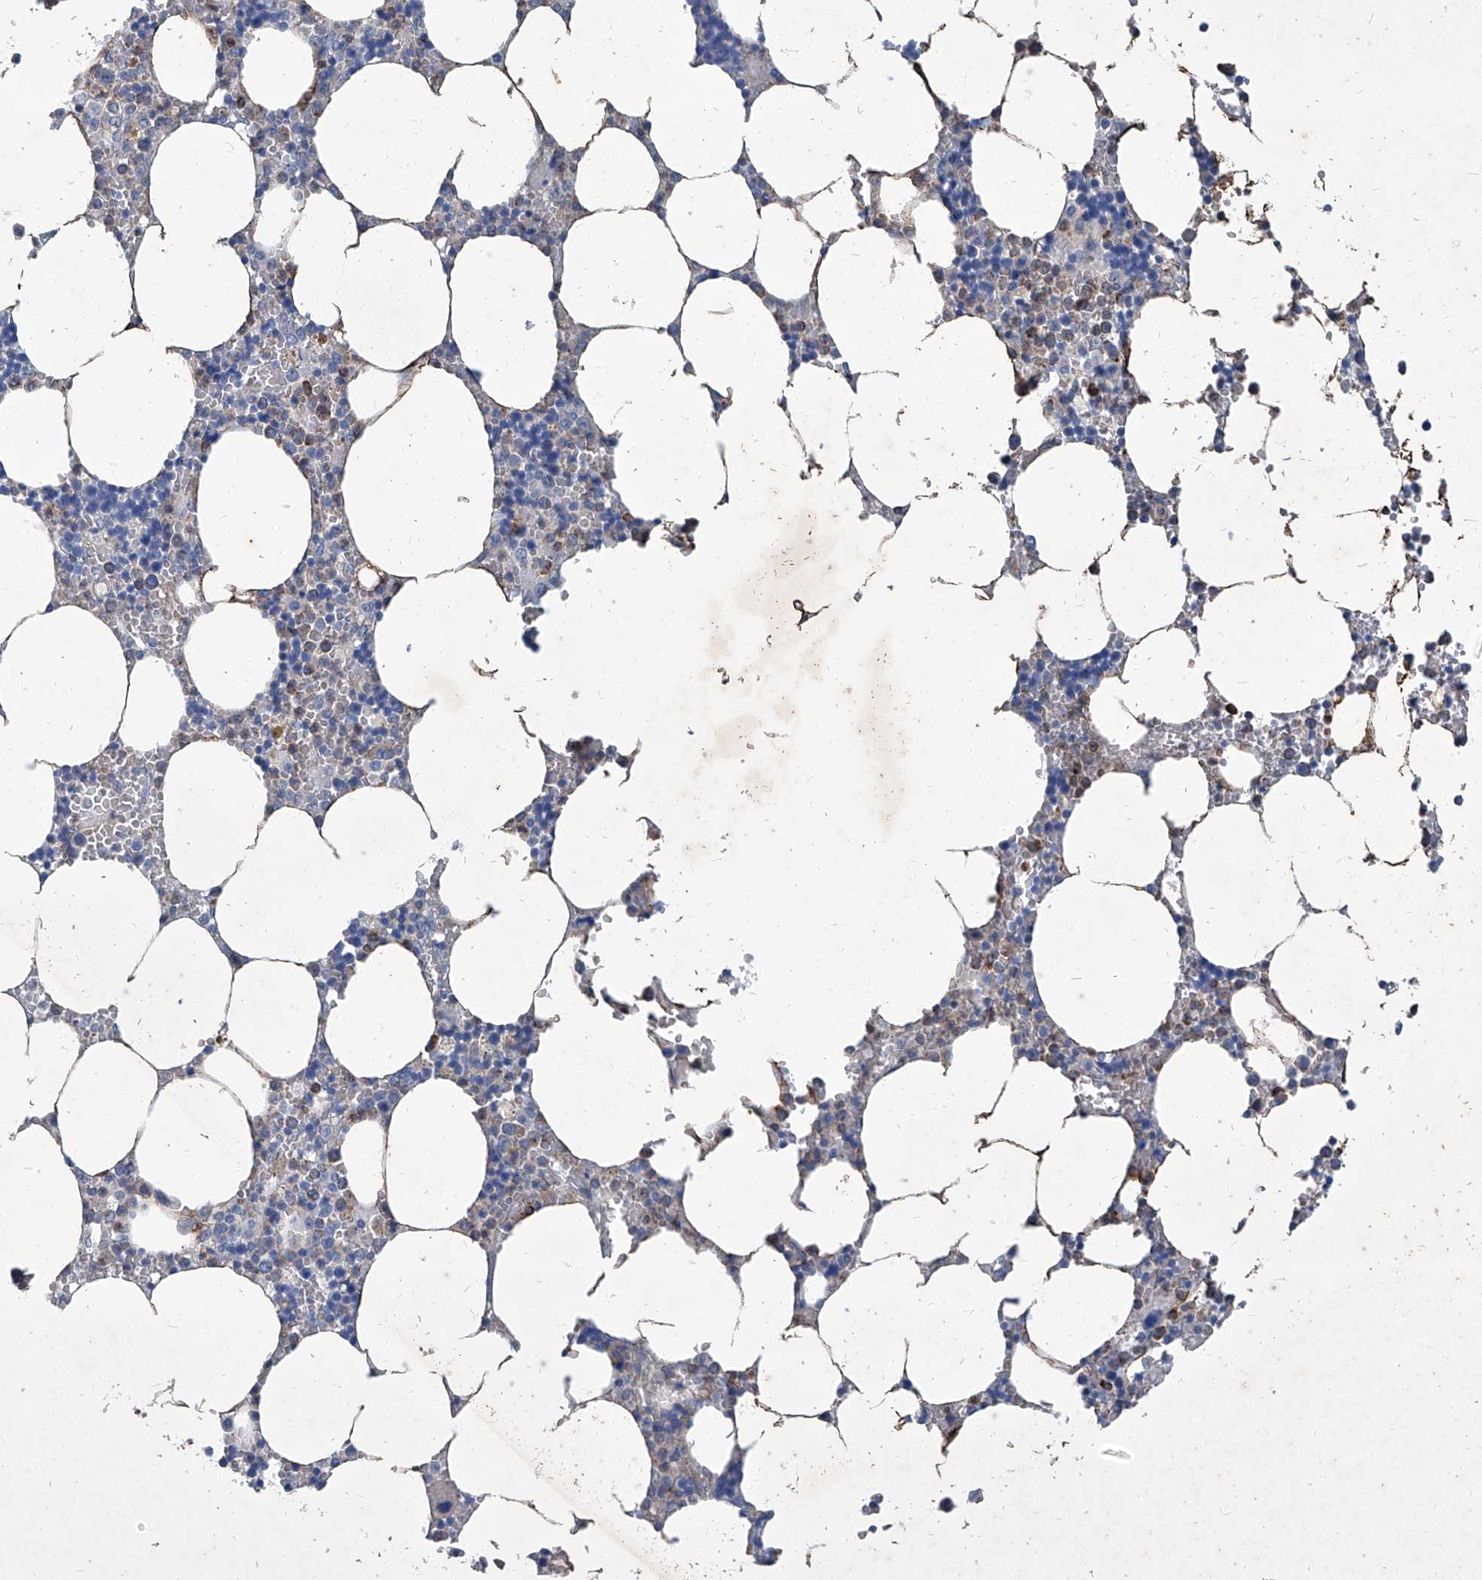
{"staining": {"intensity": "moderate", "quantity": "<25%", "location": "cytoplasmic/membranous"}, "tissue": "bone marrow", "cell_type": "Hematopoietic cells", "image_type": "normal", "snomed": [{"axis": "morphology", "description": "Normal tissue, NOS"}, {"axis": "topography", "description": "Bone marrow"}], "caption": "Immunohistochemical staining of benign human bone marrow shows <25% levels of moderate cytoplasmic/membranous protein expression in approximately <25% of hematopoietic cells.", "gene": "MTARC1", "patient": {"sex": "male", "age": 70}}